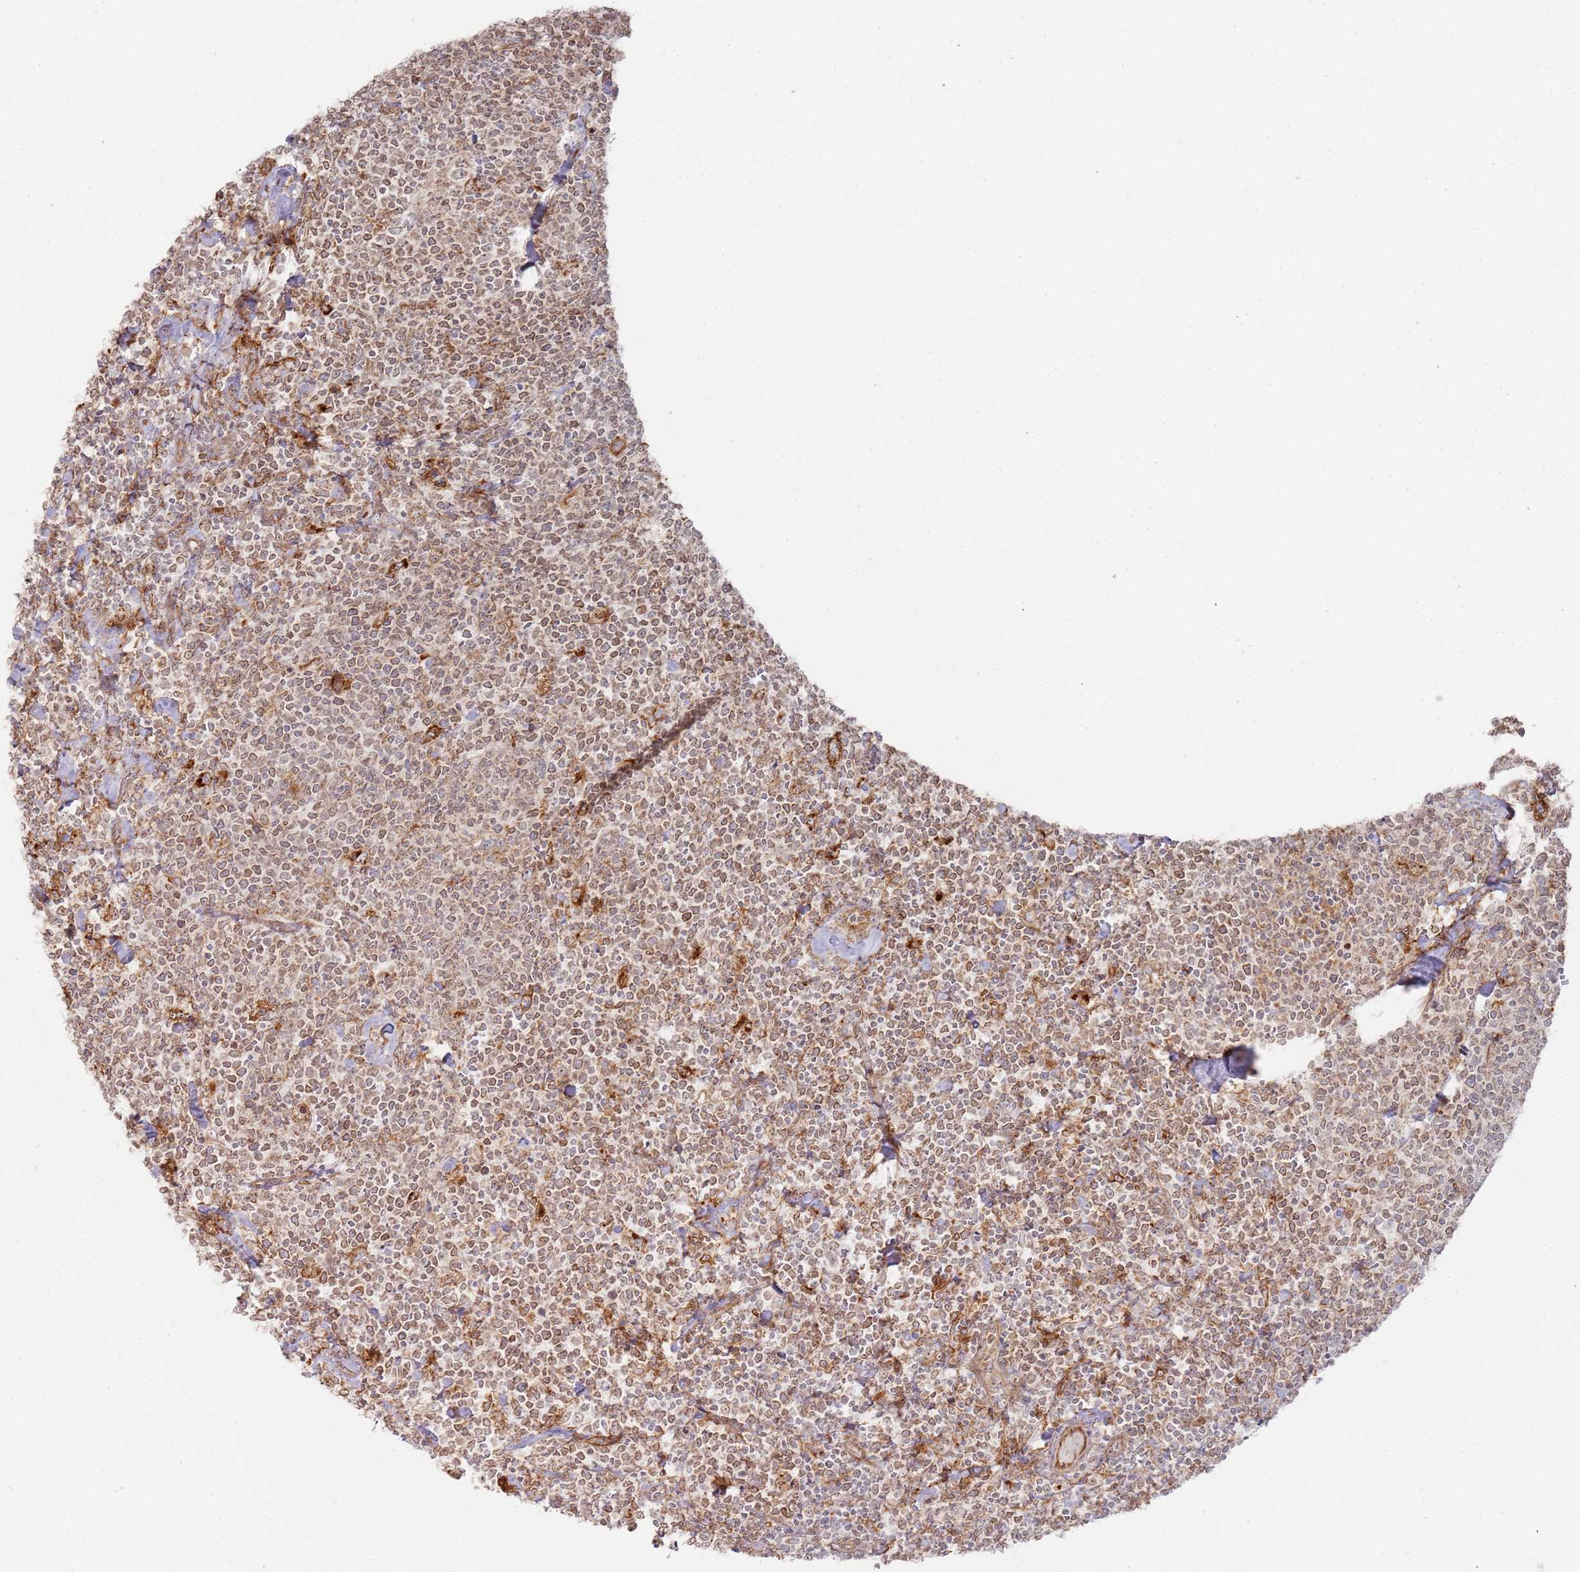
{"staining": {"intensity": "weak", "quantity": ">75%", "location": "cytoplasmic/membranous"}, "tissue": "lymphoma", "cell_type": "Tumor cells", "image_type": "cancer", "snomed": [{"axis": "morphology", "description": "Malignant lymphoma, non-Hodgkin's type, High grade"}, {"axis": "topography", "description": "Lymph node"}], "caption": "DAB (3,3'-diaminobenzidine) immunohistochemical staining of malignant lymphoma, non-Hodgkin's type (high-grade) demonstrates weak cytoplasmic/membranous protein positivity in approximately >75% of tumor cells. Nuclei are stained in blue.", "gene": "PHF21A", "patient": {"sex": "male", "age": 61}}